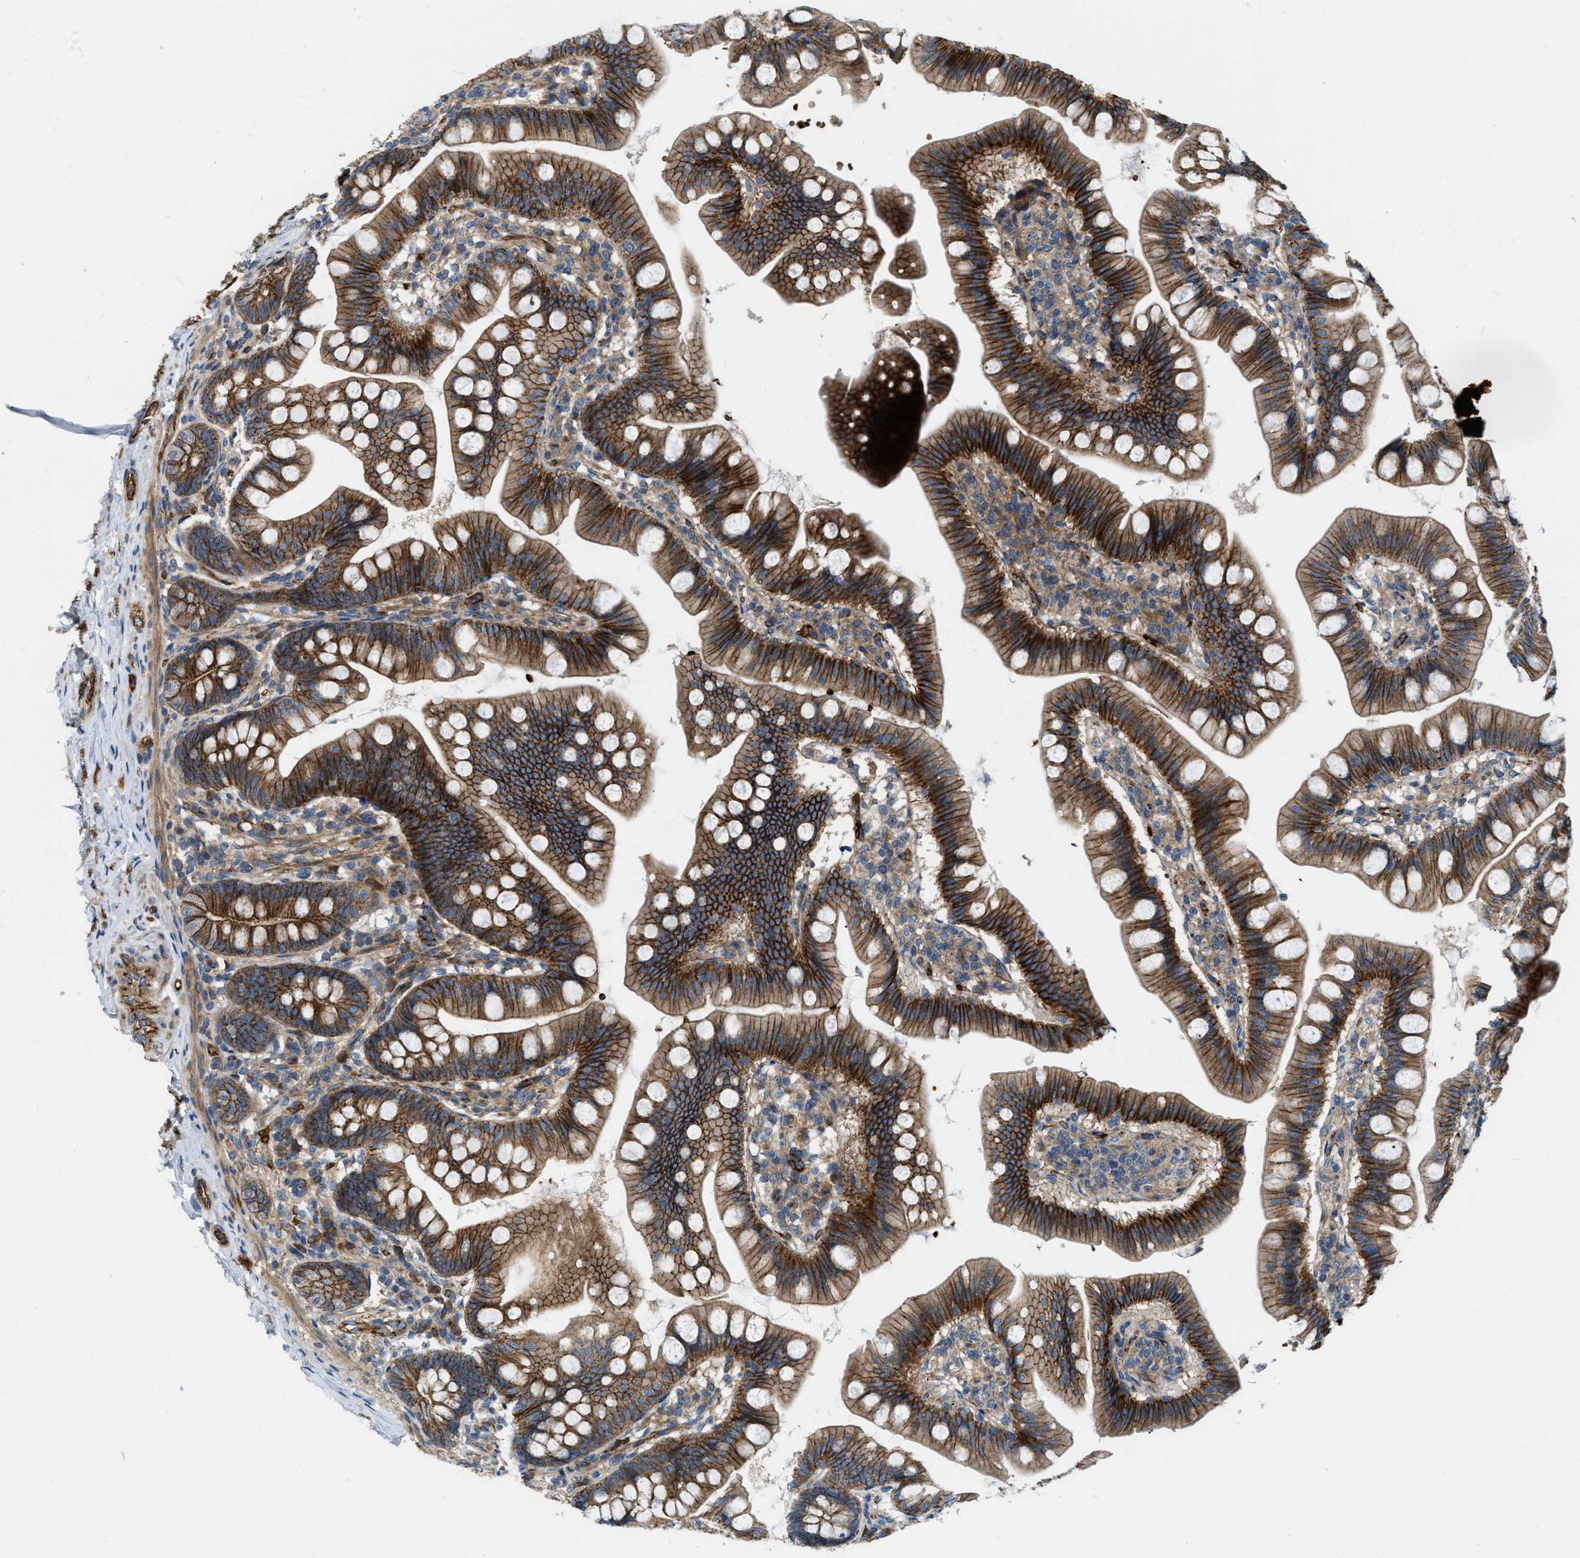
{"staining": {"intensity": "strong", "quantity": ">75%", "location": "cytoplasmic/membranous"}, "tissue": "small intestine", "cell_type": "Glandular cells", "image_type": "normal", "snomed": [{"axis": "morphology", "description": "Normal tissue, NOS"}, {"axis": "topography", "description": "Small intestine"}], "caption": "Protein staining of benign small intestine demonstrates strong cytoplasmic/membranous expression in about >75% of glandular cells.", "gene": "ERC1", "patient": {"sex": "male", "age": 7}}